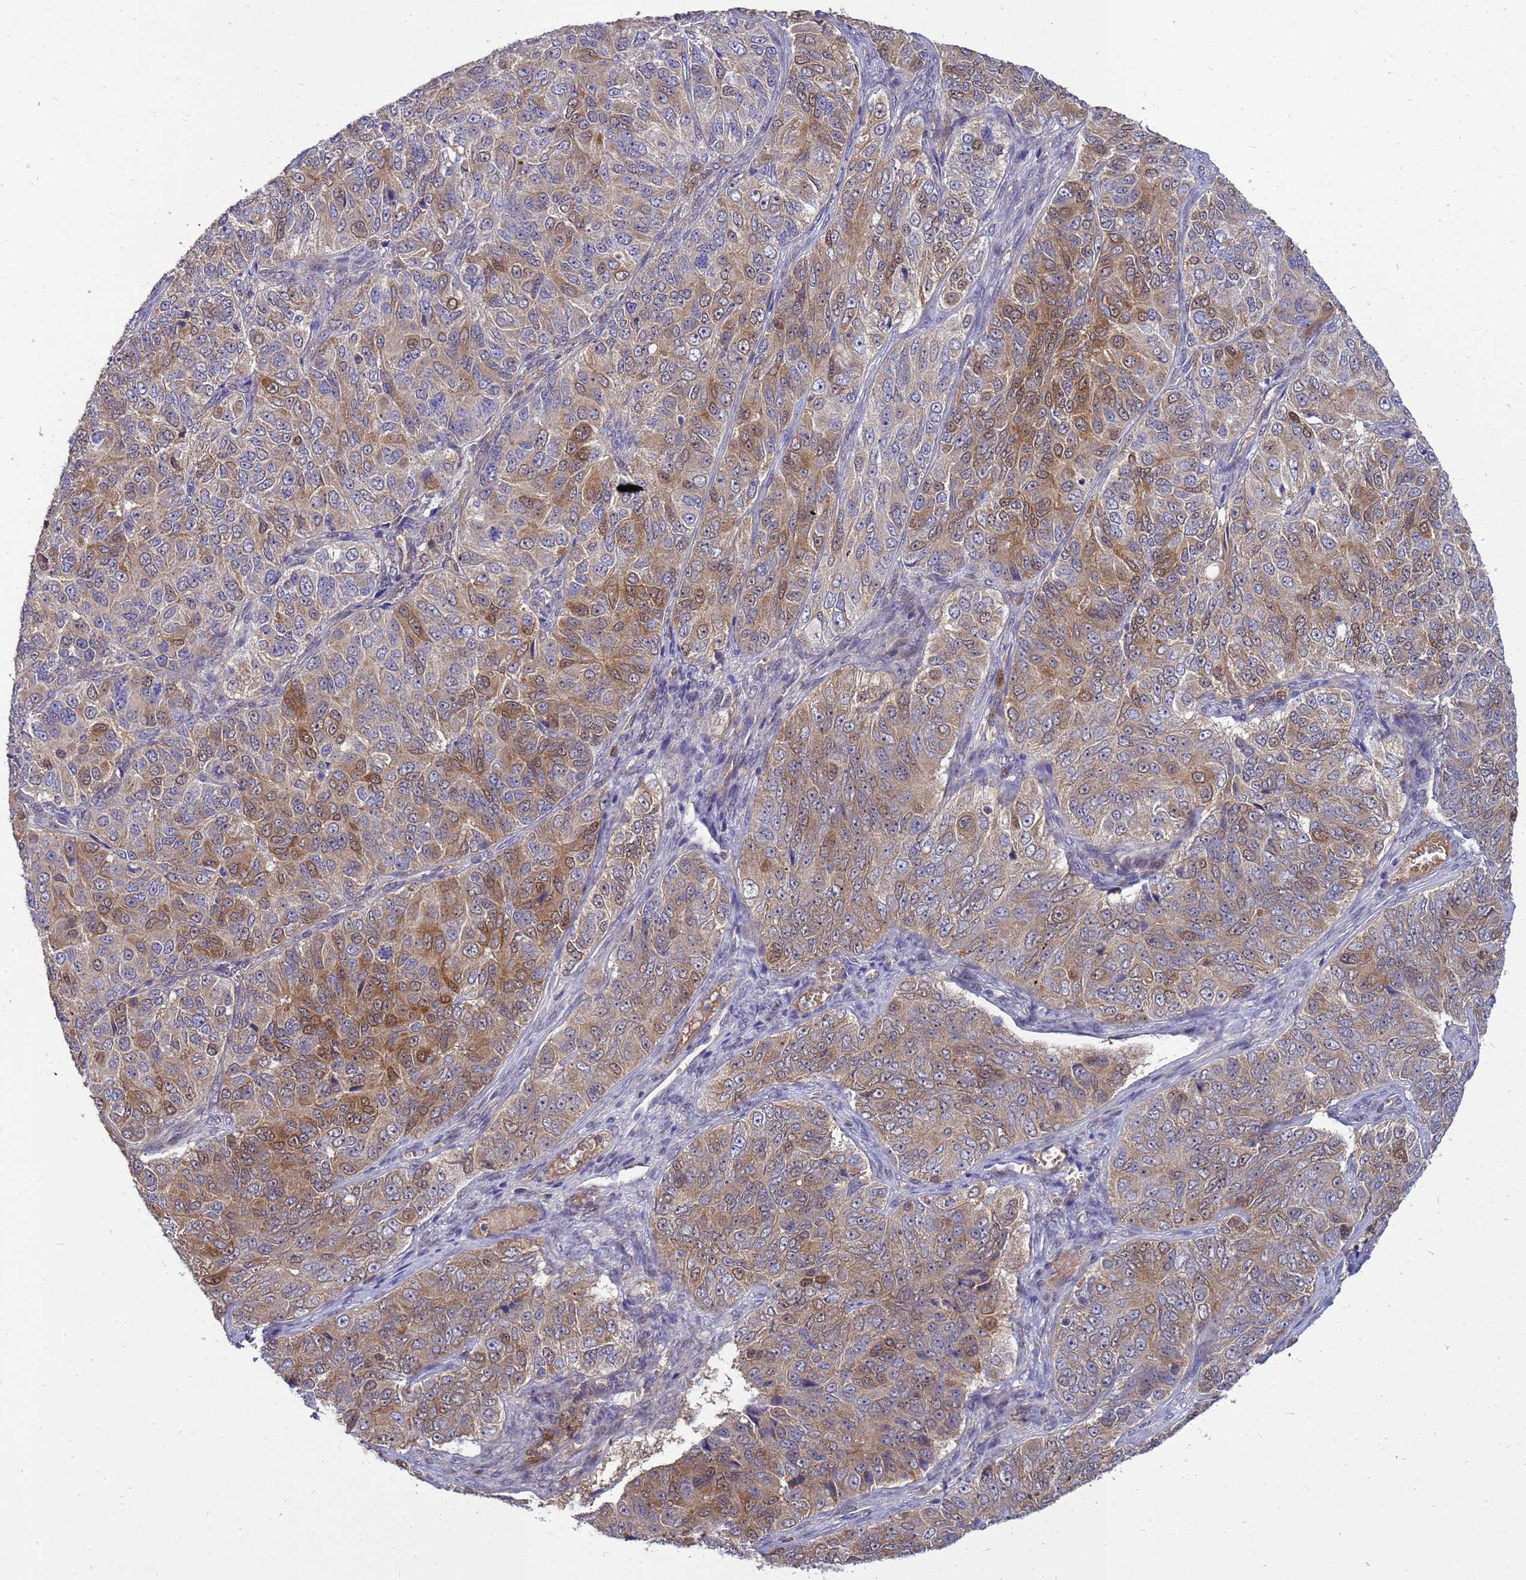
{"staining": {"intensity": "moderate", "quantity": "25%-75%", "location": "cytoplasmic/membranous,nuclear"}, "tissue": "ovarian cancer", "cell_type": "Tumor cells", "image_type": "cancer", "snomed": [{"axis": "morphology", "description": "Carcinoma, endometroid"}, {"axis": "topography", "description": "Ovary"}], "caption": "The immunohistochemical stain labels moderate cytoplasmic/membranous and nuclear expression in tumor cells of ovarian cancer (endometroid carcinoma) tissue. Using DAB (3,3'-diaminobenzidine) (brown) and hematoxylin (blue) stains, captured at high magnification using brightfield microscopy.", "gene": "EIF4EBP3", "patient": {"sex": "female", "age": 51}}